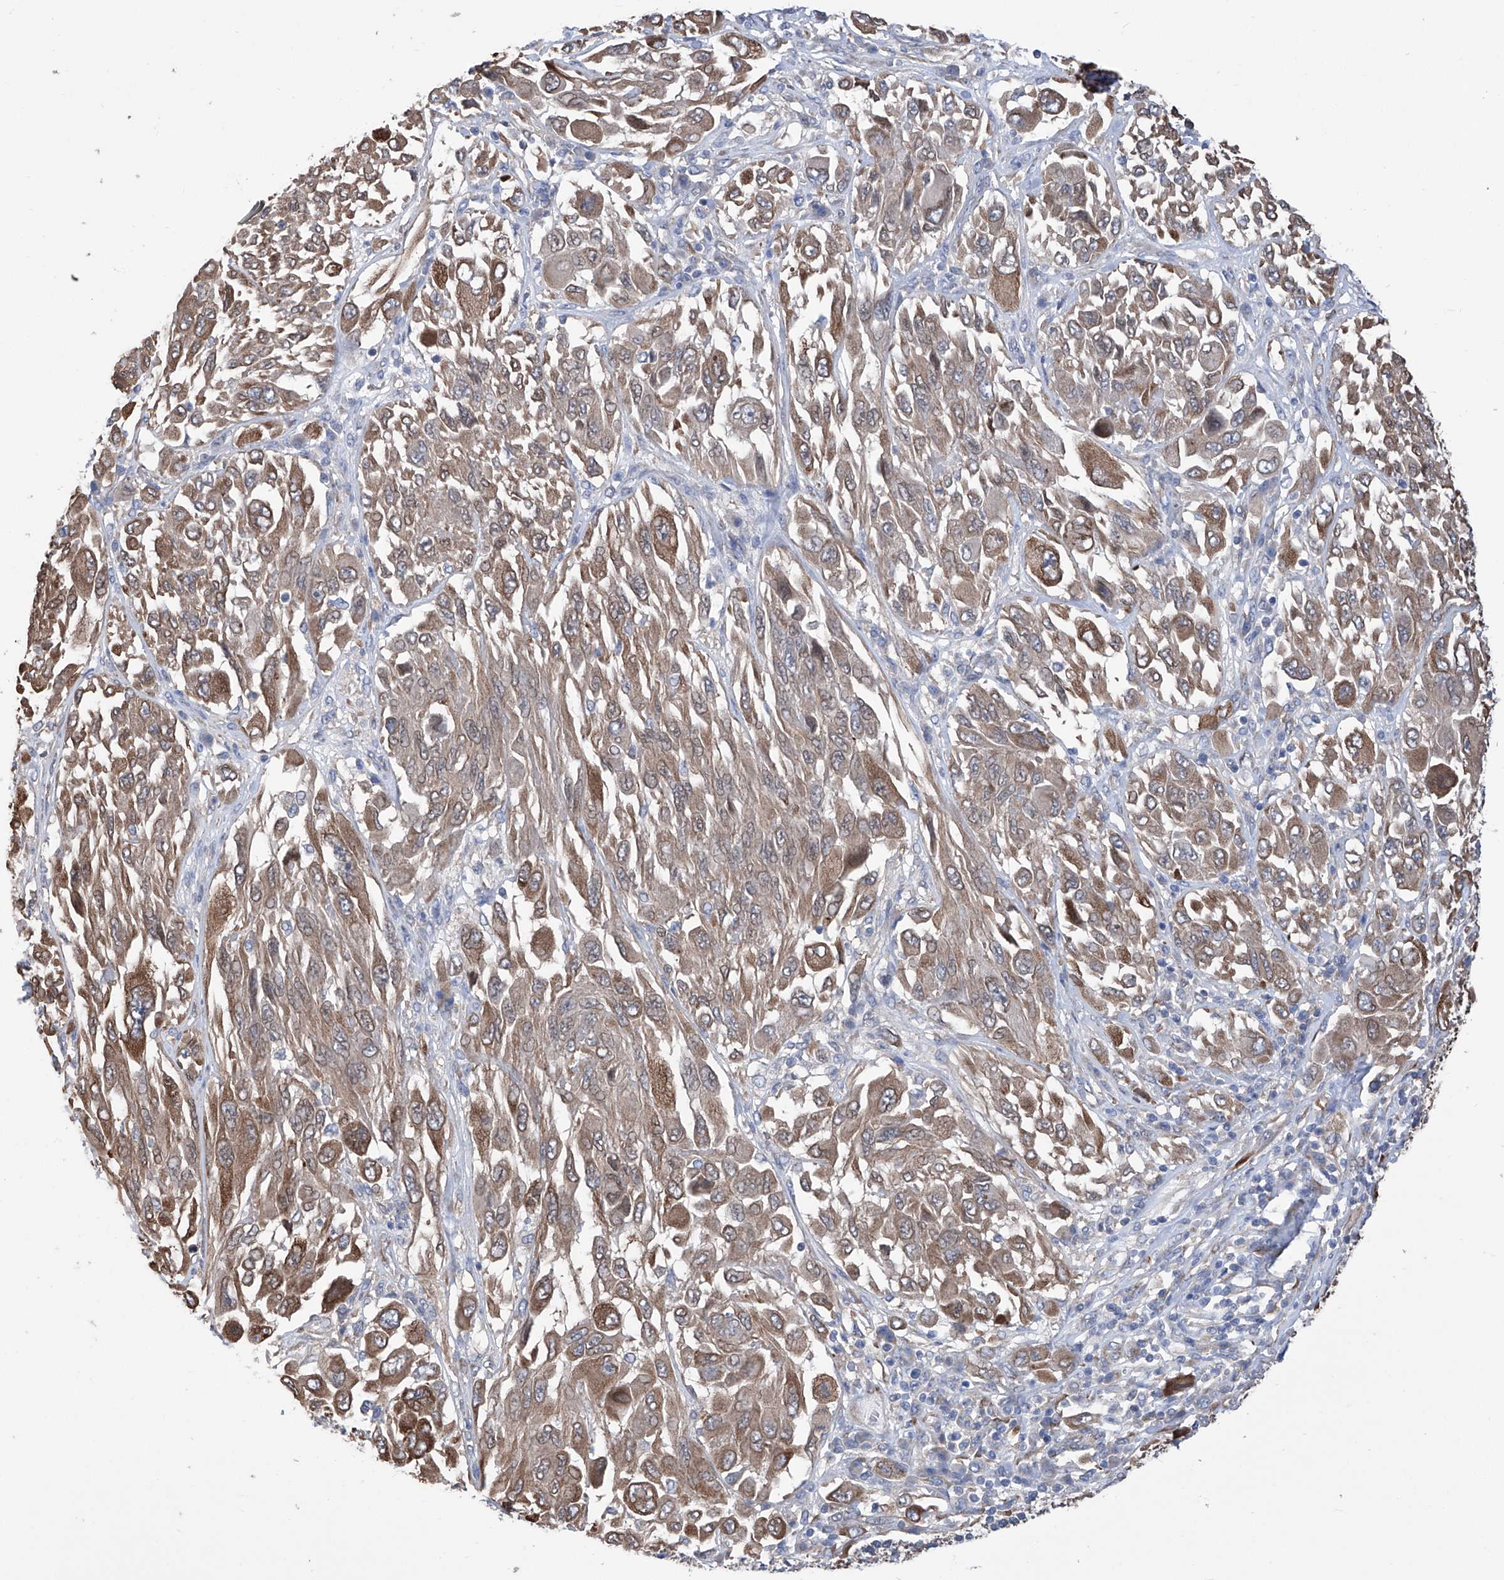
{"staining": {"intensity": "moderate", "quantity": ">75%", "location": "cytoplasmic/membranous"}, "tissue": "melanoma", "cell_type": "Tumor cells", "image_type": "cancer", "snomed": [{"axis": "morphology", "description": "Malignant melanoma, NOS"}, {"axis": "topography", "description": "Skin"}], "caption": "Melanoma was stained to show a protein in brown. There is medium levels of moderate cytoplasmic/membranous expression in about >75% of tumor cells.", "gene": "SMS", "patient": {"sex": "female", "age": 91}}